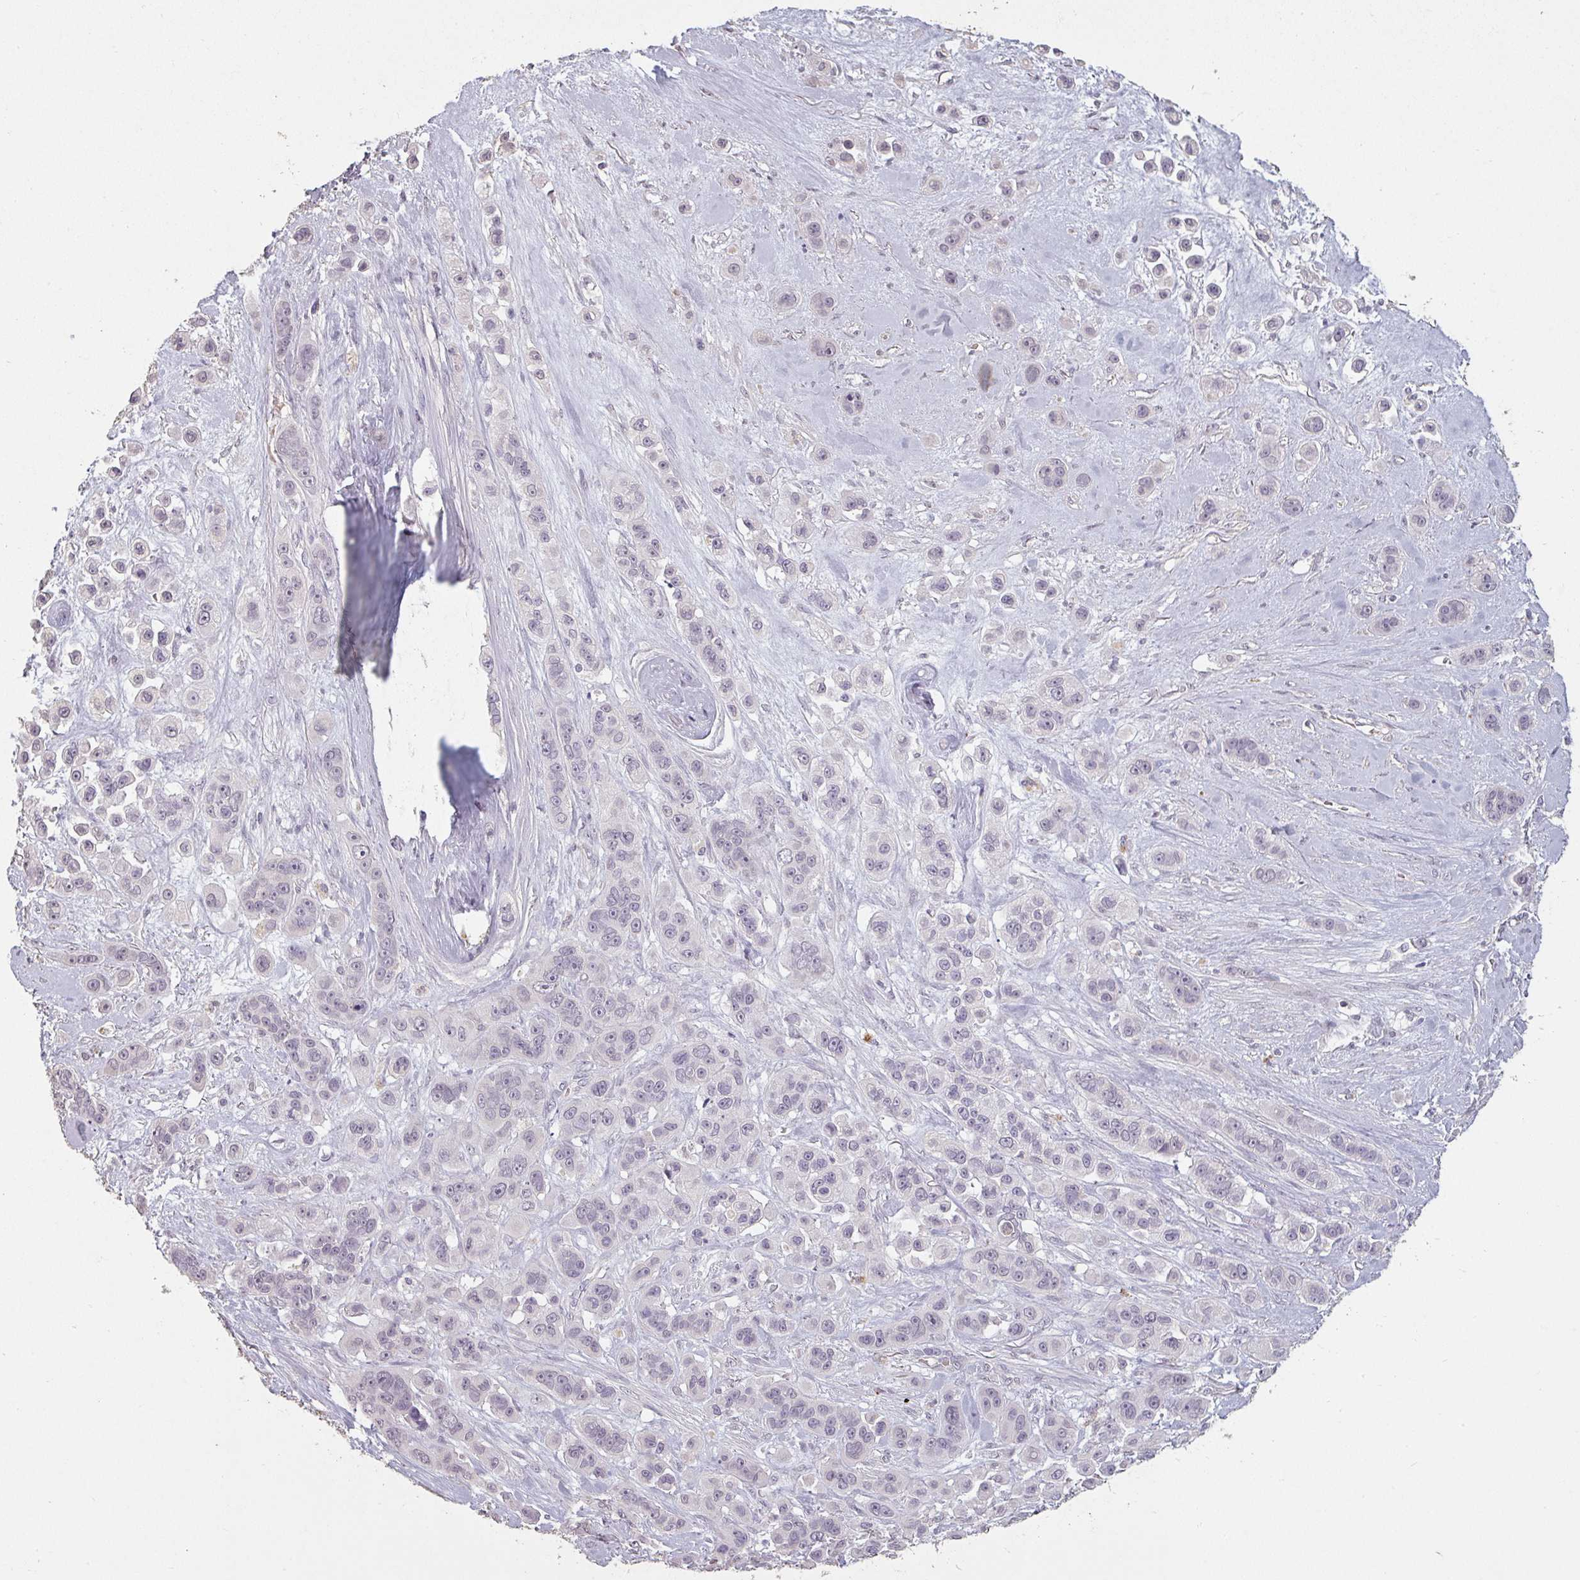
{"staining": {"intensity": "negative", "quantity": "none", "location": "none"}, "tissue": "skin cancer", "cell_type": "Tumor cells", "image_type": "cancer", "snomed": [{"axis": "morphology", "description": "Squamous cell carcinoma, NOS"}, {"axis": "topography", "description": "Skin"}], "caption": "IHC of skin squamous cell carcinoma shows no staining in tumor cells.", "gene": "LYPLA1", "patient": {"sex": "male", "age": 67}}